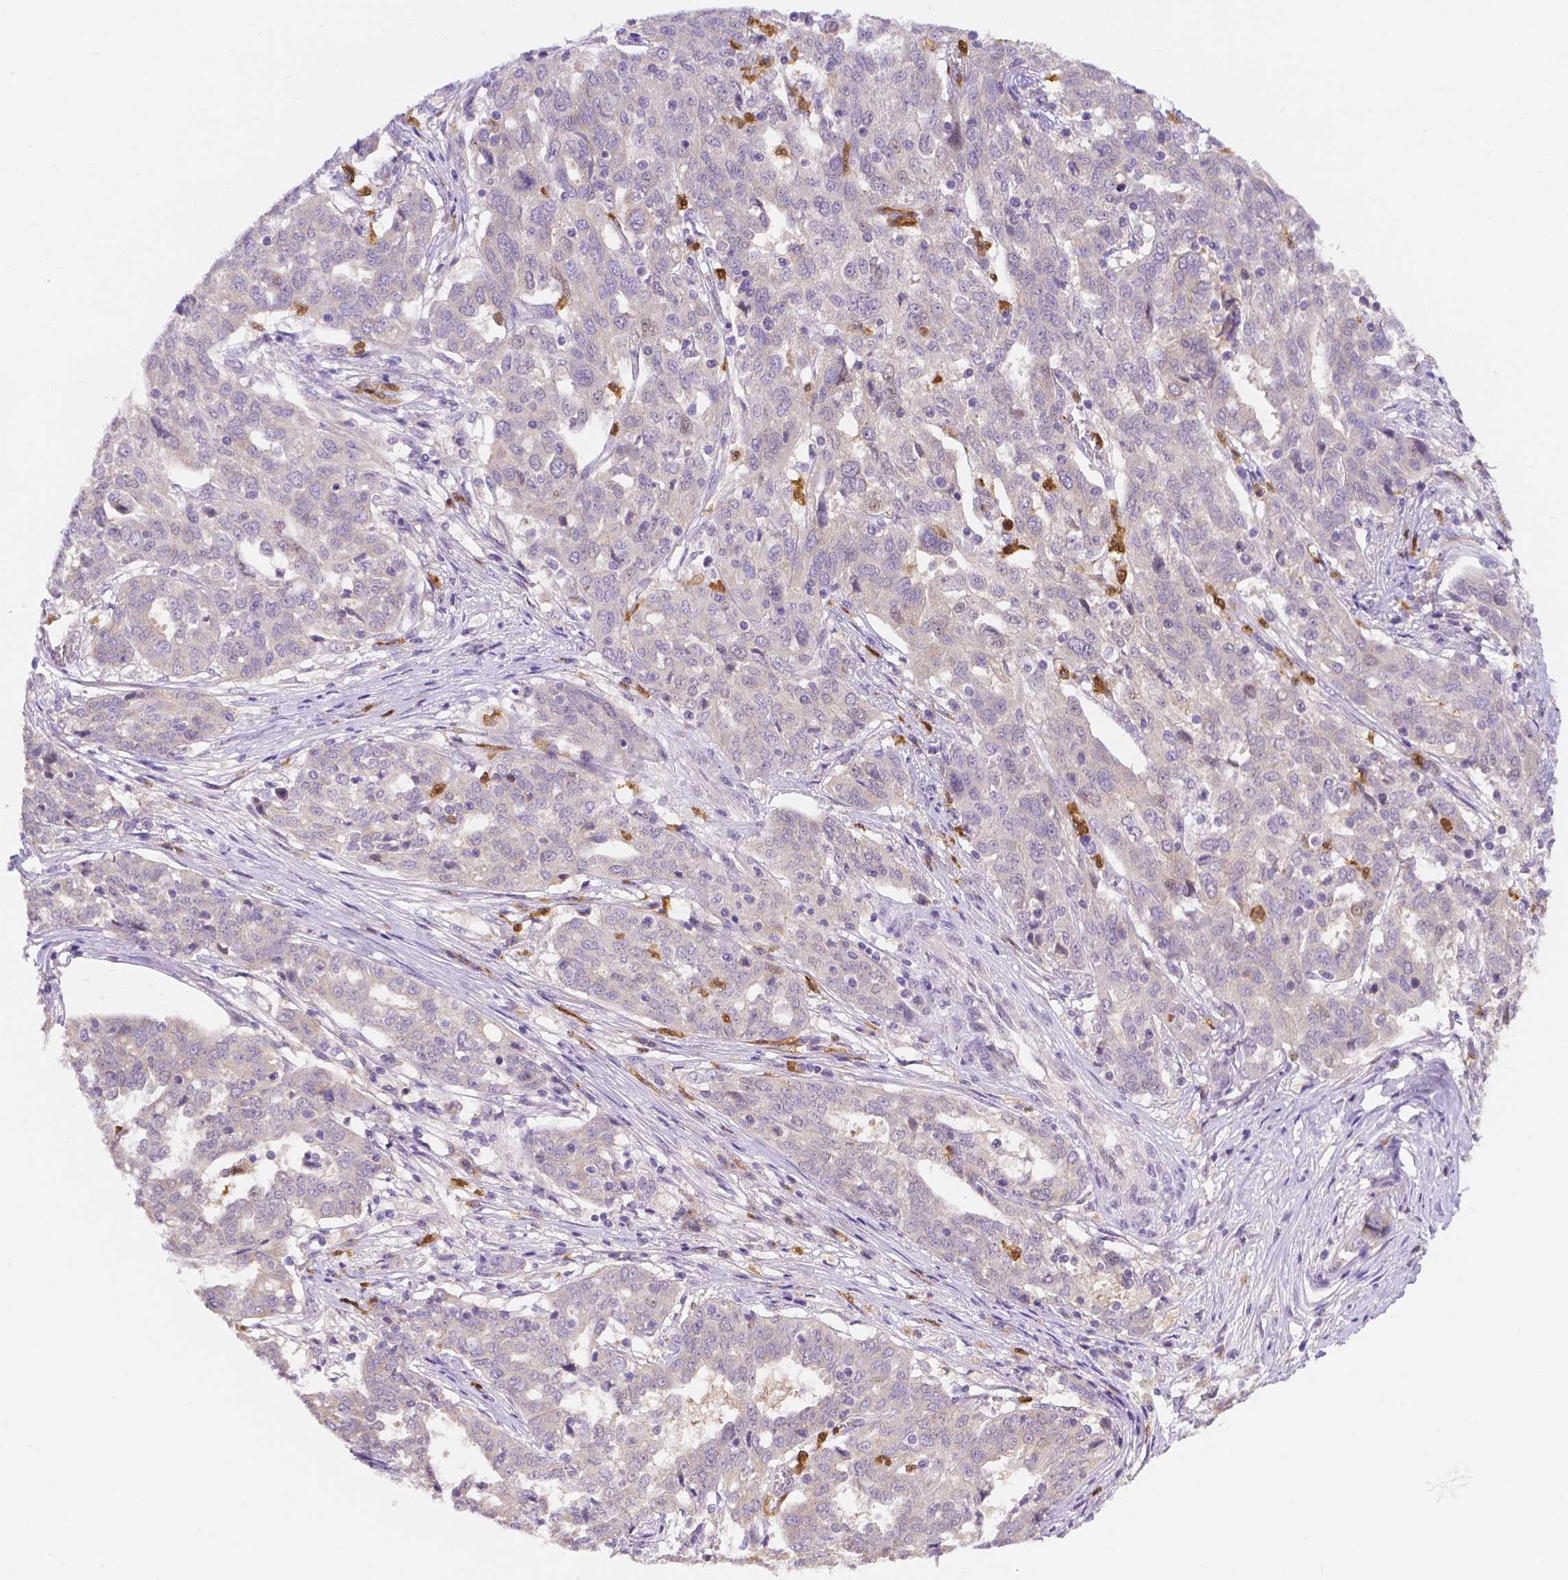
{"staining": {"intensity": "negative", "quantity": "none", "location": "none"}, "tissue": "ovarian cancer", "cell_type": "Tumor cells", "image_type": "cancer", "snomed": [{"axis": "morphology", "description": "Cystadenocarcinoma, serous, NOS"}, {"axis": "topography", "description": "Ovary"}], "caption": "Image shows no significant protein staining in tumor cells of ovarian cancer. (Stains: DAB (3,3'-diaminobenzidine) immunohistochemistry with hematoxylin counter stain, Microscopy: brightfield microscopy at high magnification).", "gene": "ZNRD2", "patient": {"sex": "female", "age": 67}}